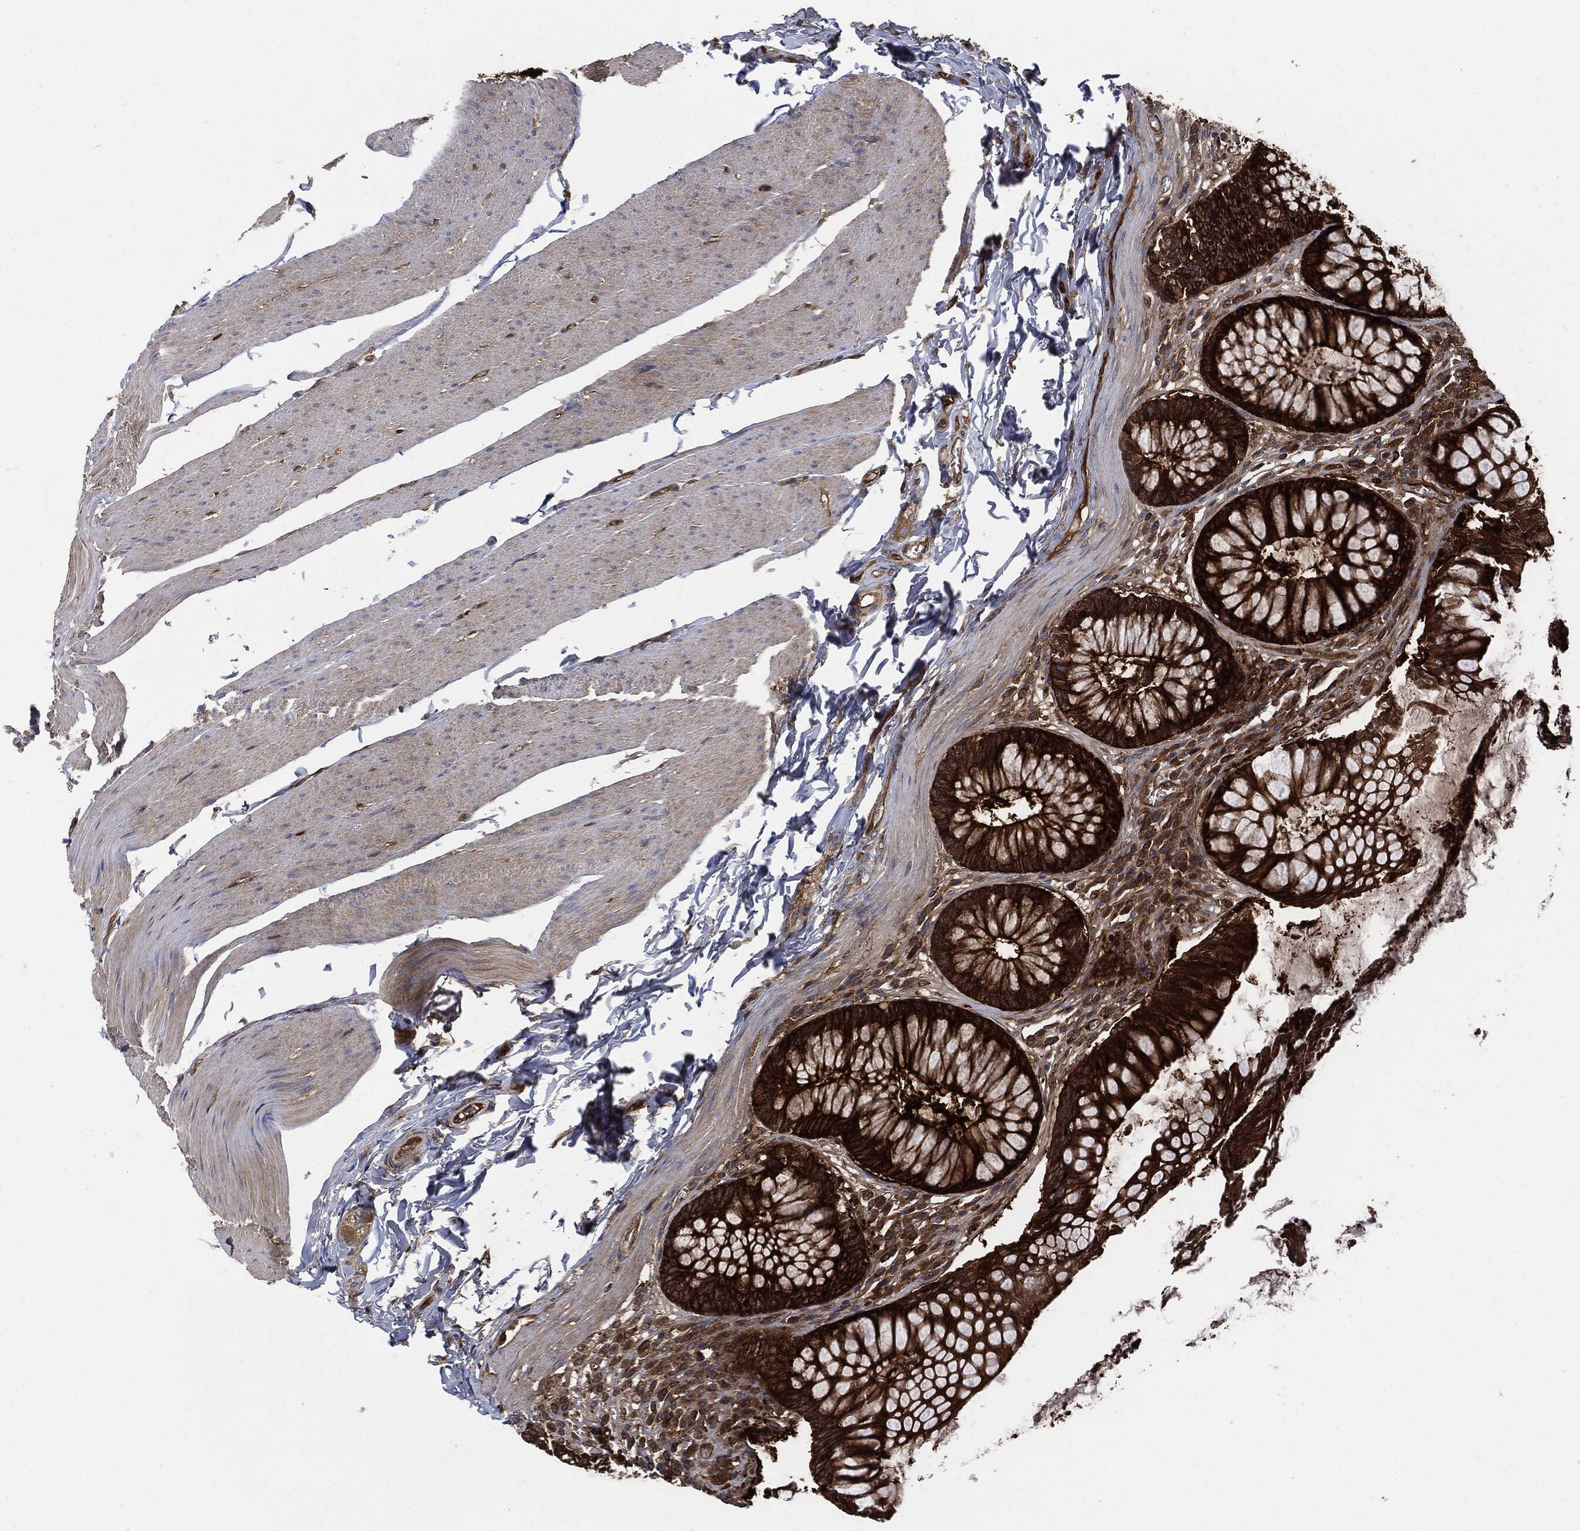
{"staining": {"intensity": "strong", "quantity": ">75%", "location": "cytoplasmic/membranous"}, "tissue": "rectum", "cell_type": "Glandular cells", "image_type": "normal", "snomed": [{"axis": "morphology", "description": "Normal tissue, NOS"}, {"axis": "topography", "description": "Rectum"}], "caption": "Immunohistochemical staining of benign human rectum displays high levels of strong cytoplasmic/membranous positivity in about >75% of glandular cells. (Brightfield microscopy of DAB IHC at high magnification).", "gene": "XPNPEP1", "patient": {"sex": "female", "age": 58}}